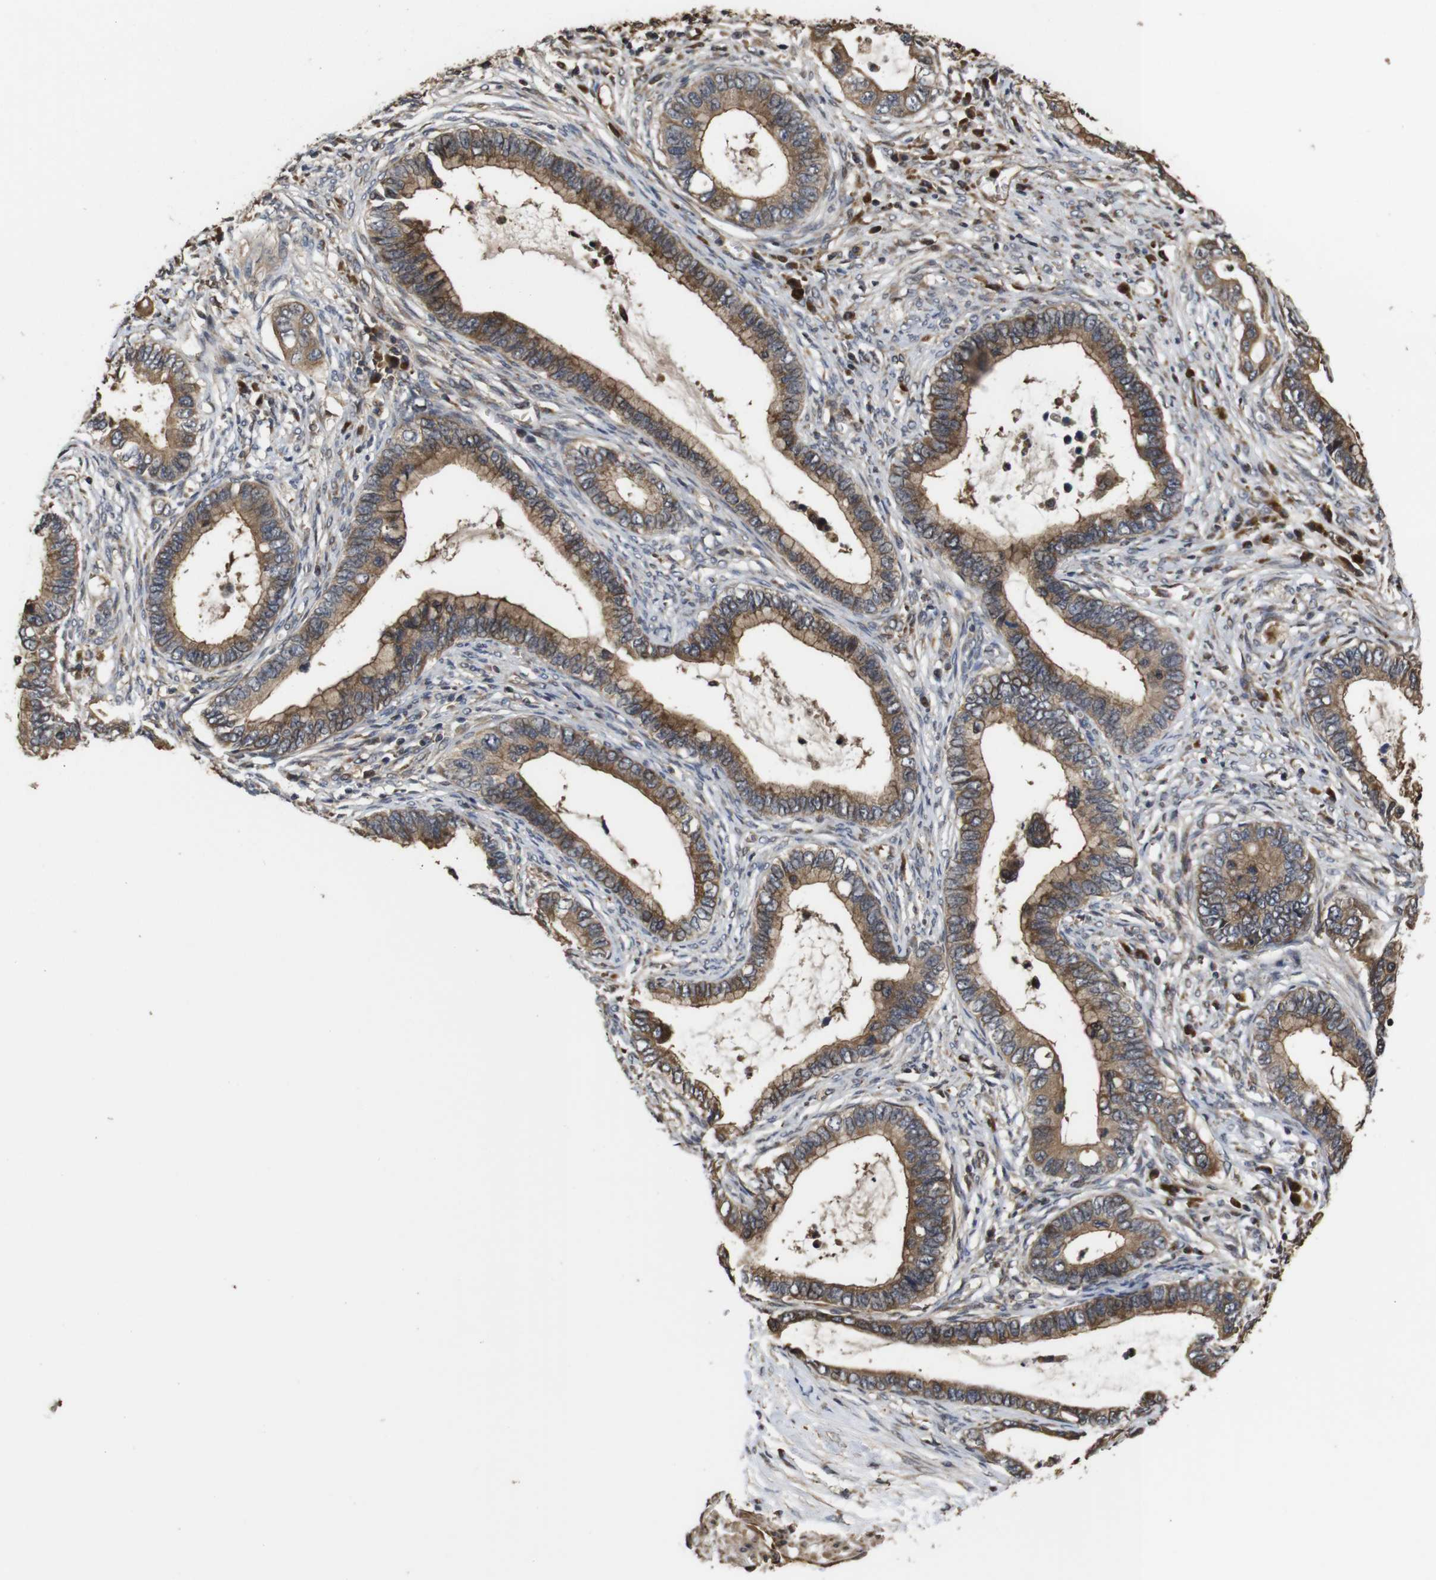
{"staining": {"intensity": "strong", "quantity": ">75%", "location": "cytoplasmic/membranous"}, "tissue": "cervical cancer", "cell_type": "Tumor cells", "image_type": "cancer", "snomed": [{"axis": "morphology", "description": "Adenocarcinoma, NOS"}, {"axis": "topography", "description": "Cervix"}], "caption": "Cervical cancer (adenocarcinoma) stained for a protein (brown) reveals strong cytoplasmic/membranous positive staining in about >75% of tumor cells.", "gene": "PTPN14", "patient": {"sex": "female", "age": 44}}